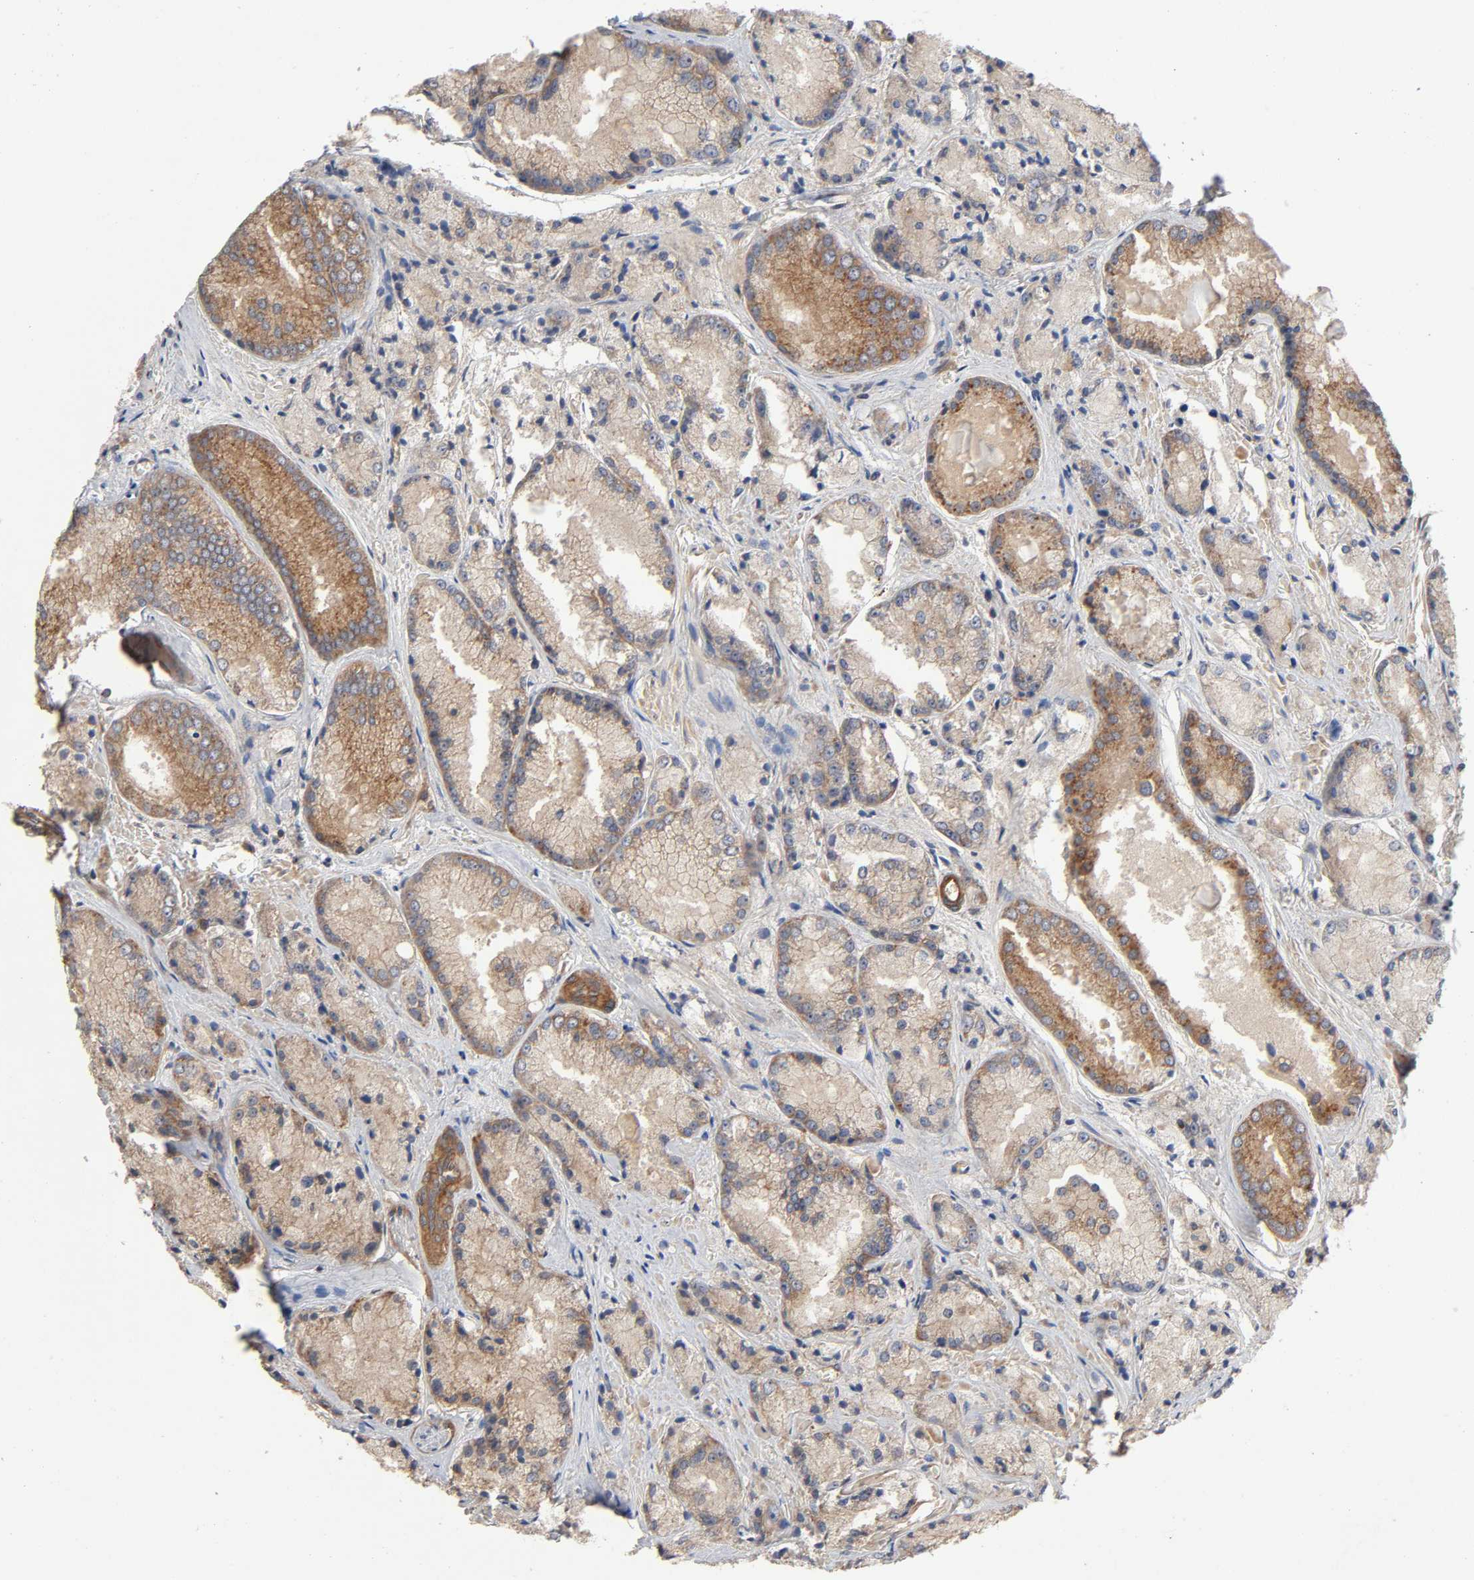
{"staining": {"intensity": "moderate", "quantity": "25%-75%", "location": "cytoplasmic/membranous"}, "tissue": "prostate cancer", "cell_type": "Tumor cells", "image_type": "cancer", "snomed": [{"axis": "morphology", "description": "Adenocarcinoma, Low grade"}, {"axis": "topography", "description": "Prostate"}], "caption": "Prostate low-grade adenocarcinoma was stained to show a protein in brown. There is medium levels of moderate cytoplasmic/membranous staining in about 25%-75% of tumor cells. (Stains: DAB (3,3'-diaminobenzidine) in brown, nuclei in blue, Microscopy: brightfield microscopy at high magnification).", "gene": "LAMTOR2", "patient": {"sex": "male", "age": 64}}